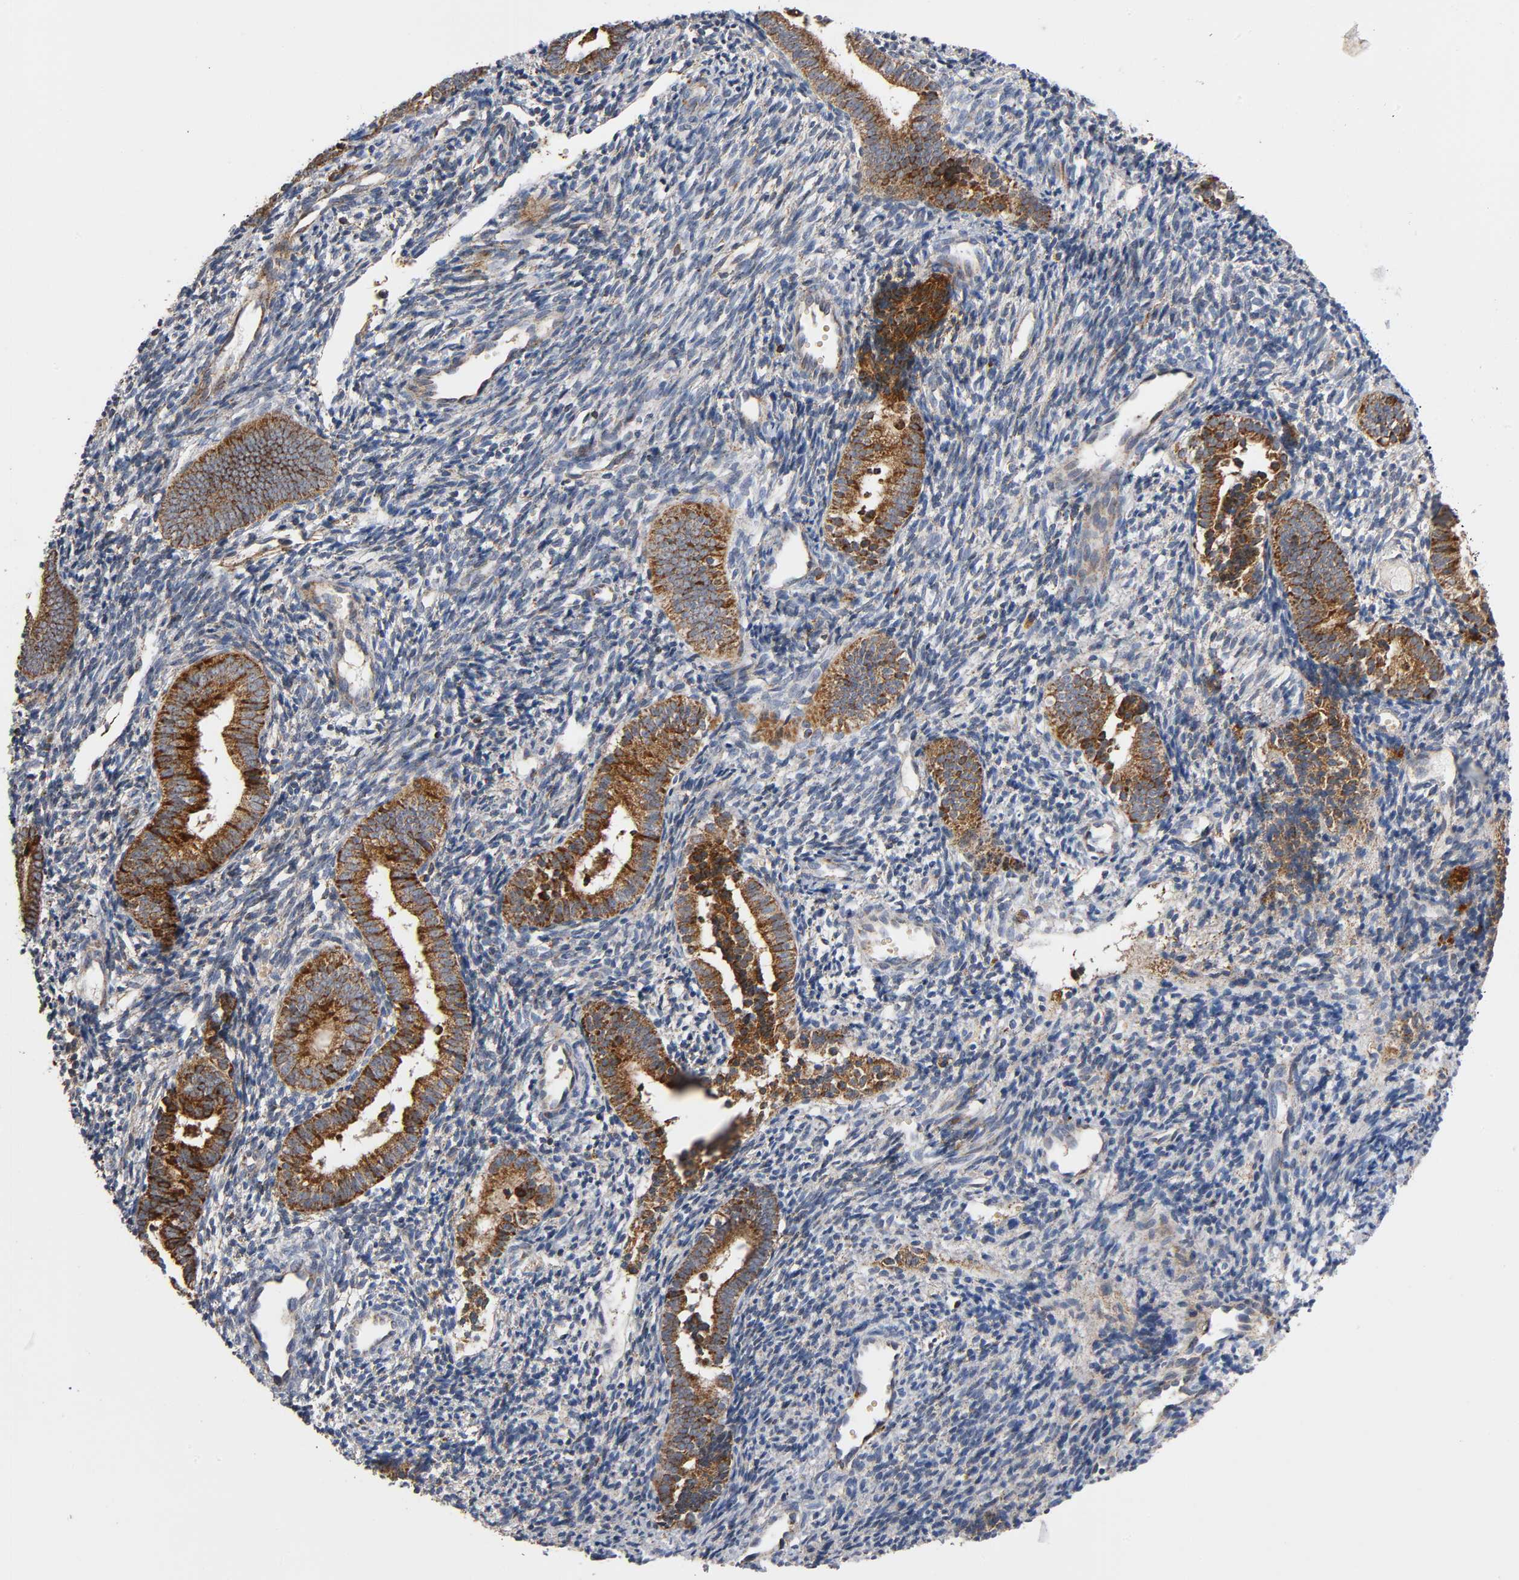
{"staining": {"intensity": "moderate", "quantity": "25%-75%", "location": "cytoplasmic/membranous"}, "tissue": "endometrium", "cell_type": "Cells in endometrial stroma", "image_type": "normal", "snomed": [{"axis": "morphology", "description": "Normal tissue, NOS"}, {"axis": "topography", "description": "Uterus"}, {"axis": "topography", "description": "Endometrium"}], "caption": "Protein staining reveals moderate cytoplasmic/membranous positivity in about 25%-75% of cells in endometrial stroma in unremarkable endometrium. (DAB (3,3'-diaminobenzidine) IHC with brightfield microscopy, high magnification).", "gene": "MAP3K1", "patient": {"sex": "female", "age": 33}}